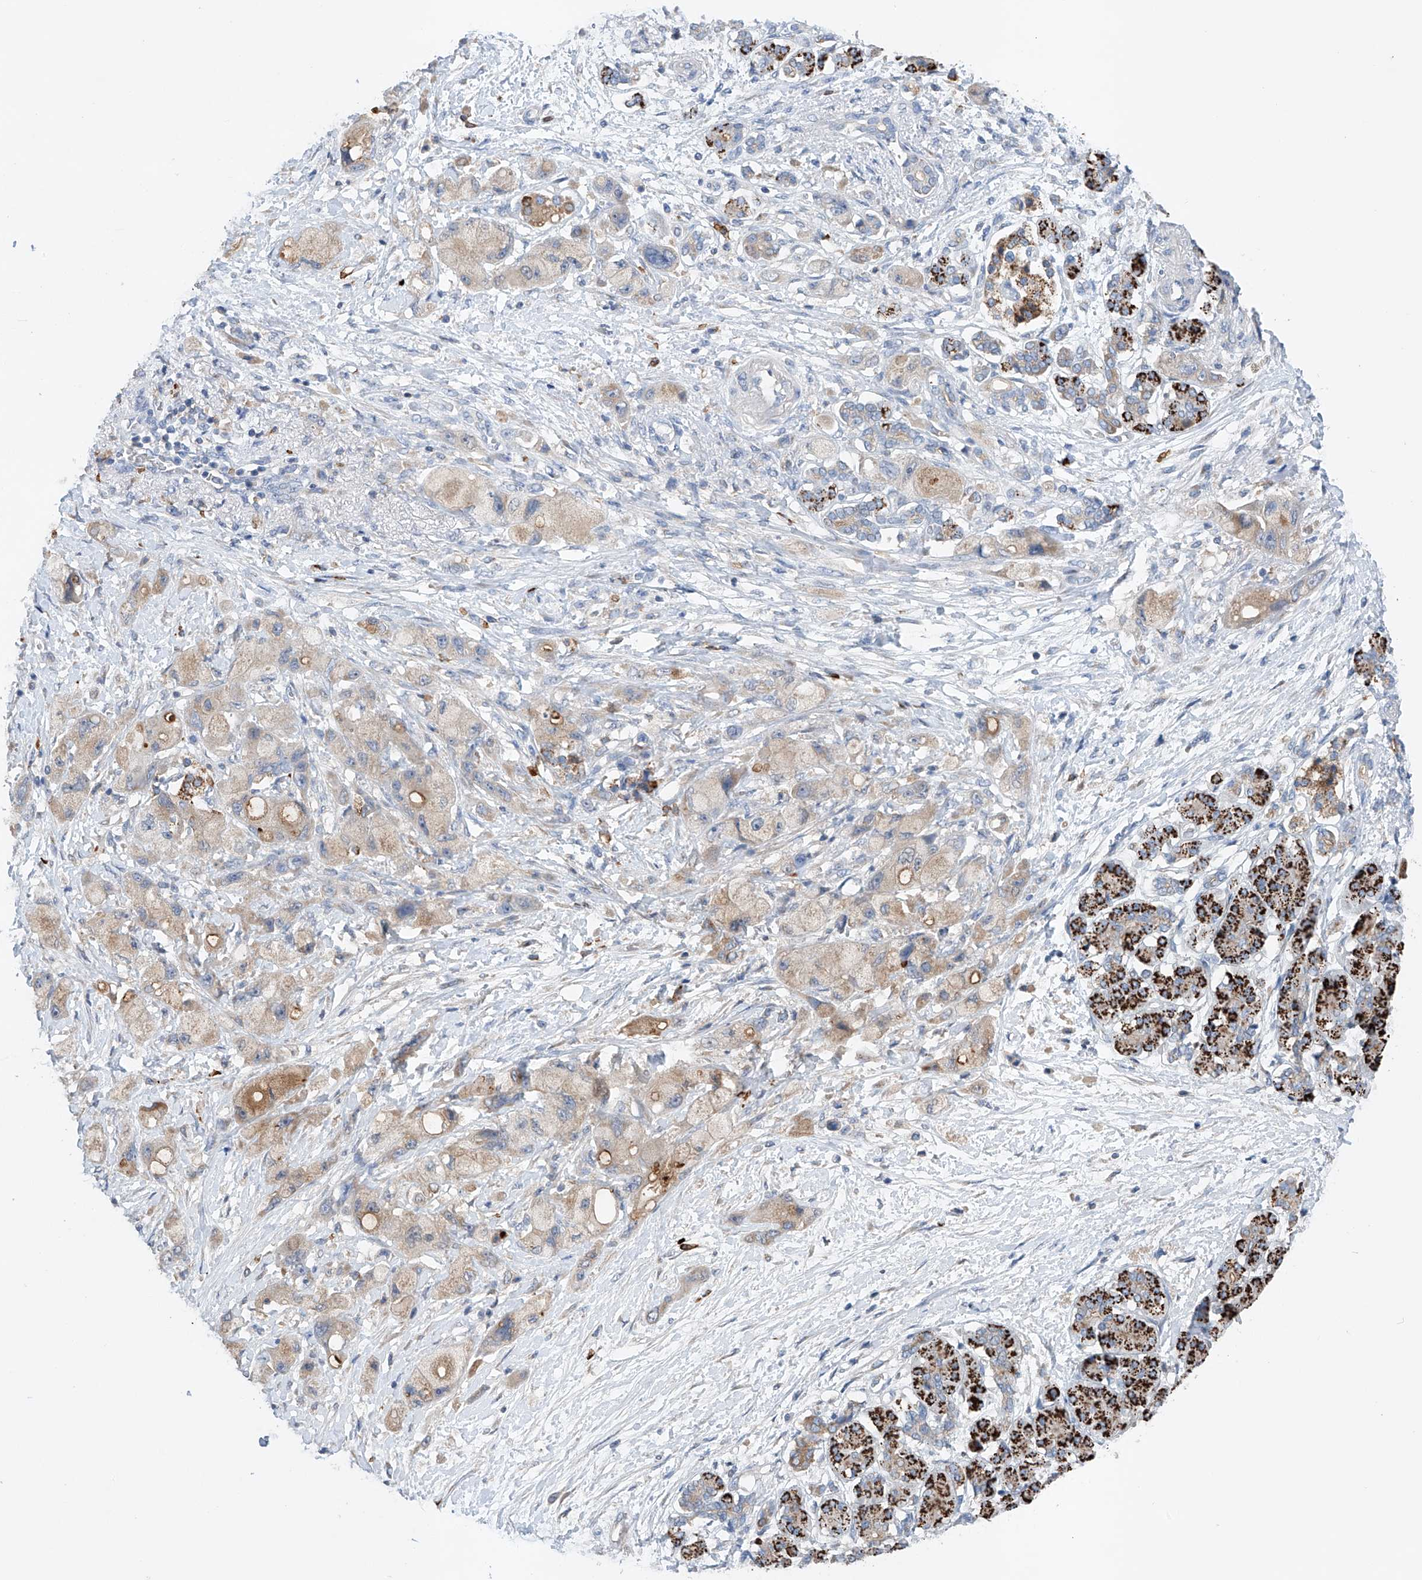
{"staining": {"intensity": "weak", "quantity": ">75%", "location": "cytoplasmic/membranous"}, "tissue": "pancreatic cancer", "cell_type": "Tumor cells", "image_type": "cancer", "snomed": [{"axis": "morphology", "description": "Normal tissue, NOS"}, {"axis": "morphology", "description": "Adenocarcinoma, NOS"}, {"axis": "topography", "description": "Pancreas"}], "caption": "Protein expression analysis of human pancreatic adenocarcinoma reveals weak cytoplasmic/membranous positivity in about >75% of tumor cells.", "gene": "GPC4", "patient": {"sex": "female", "age": 68}}